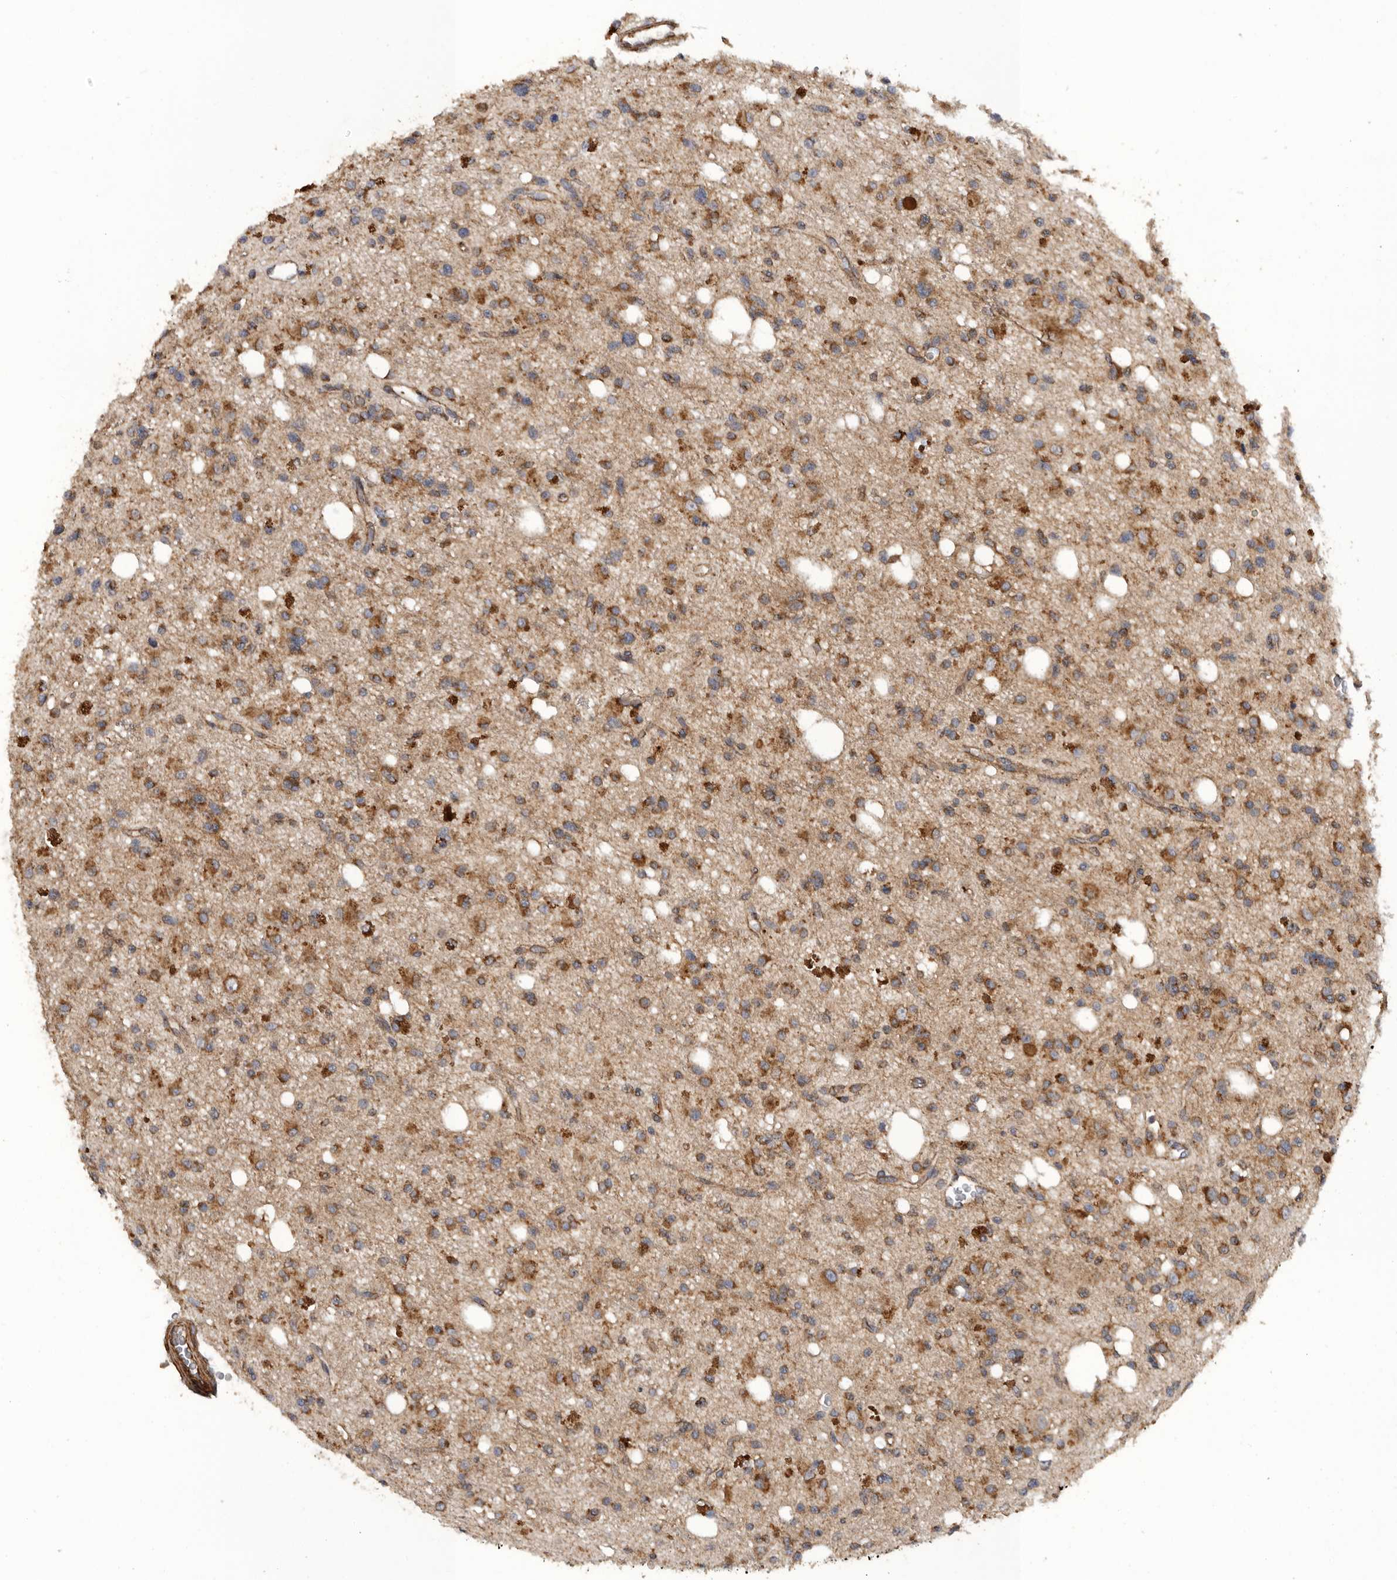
{"staining": {"intensity": "moderate", "quantity": ">75%", "location": "cytoplasmic/membranous"}, "tissue": "glioma", "cell_type": "Tumor cells", "image_type": "cancer", "snomed": [{"axis": "morphology", "description": "Glioma, malignant, High grade"}, {"axis": "topography", "description": "Brain"}], "caption": "IHC (DAB) staining of human glioma shows moderate cytoplasmic/membranous protein expression in approximately >75% of tumor cells.", "gene": "PODXL2", "patient": {"sex": "female", "age": 62}}